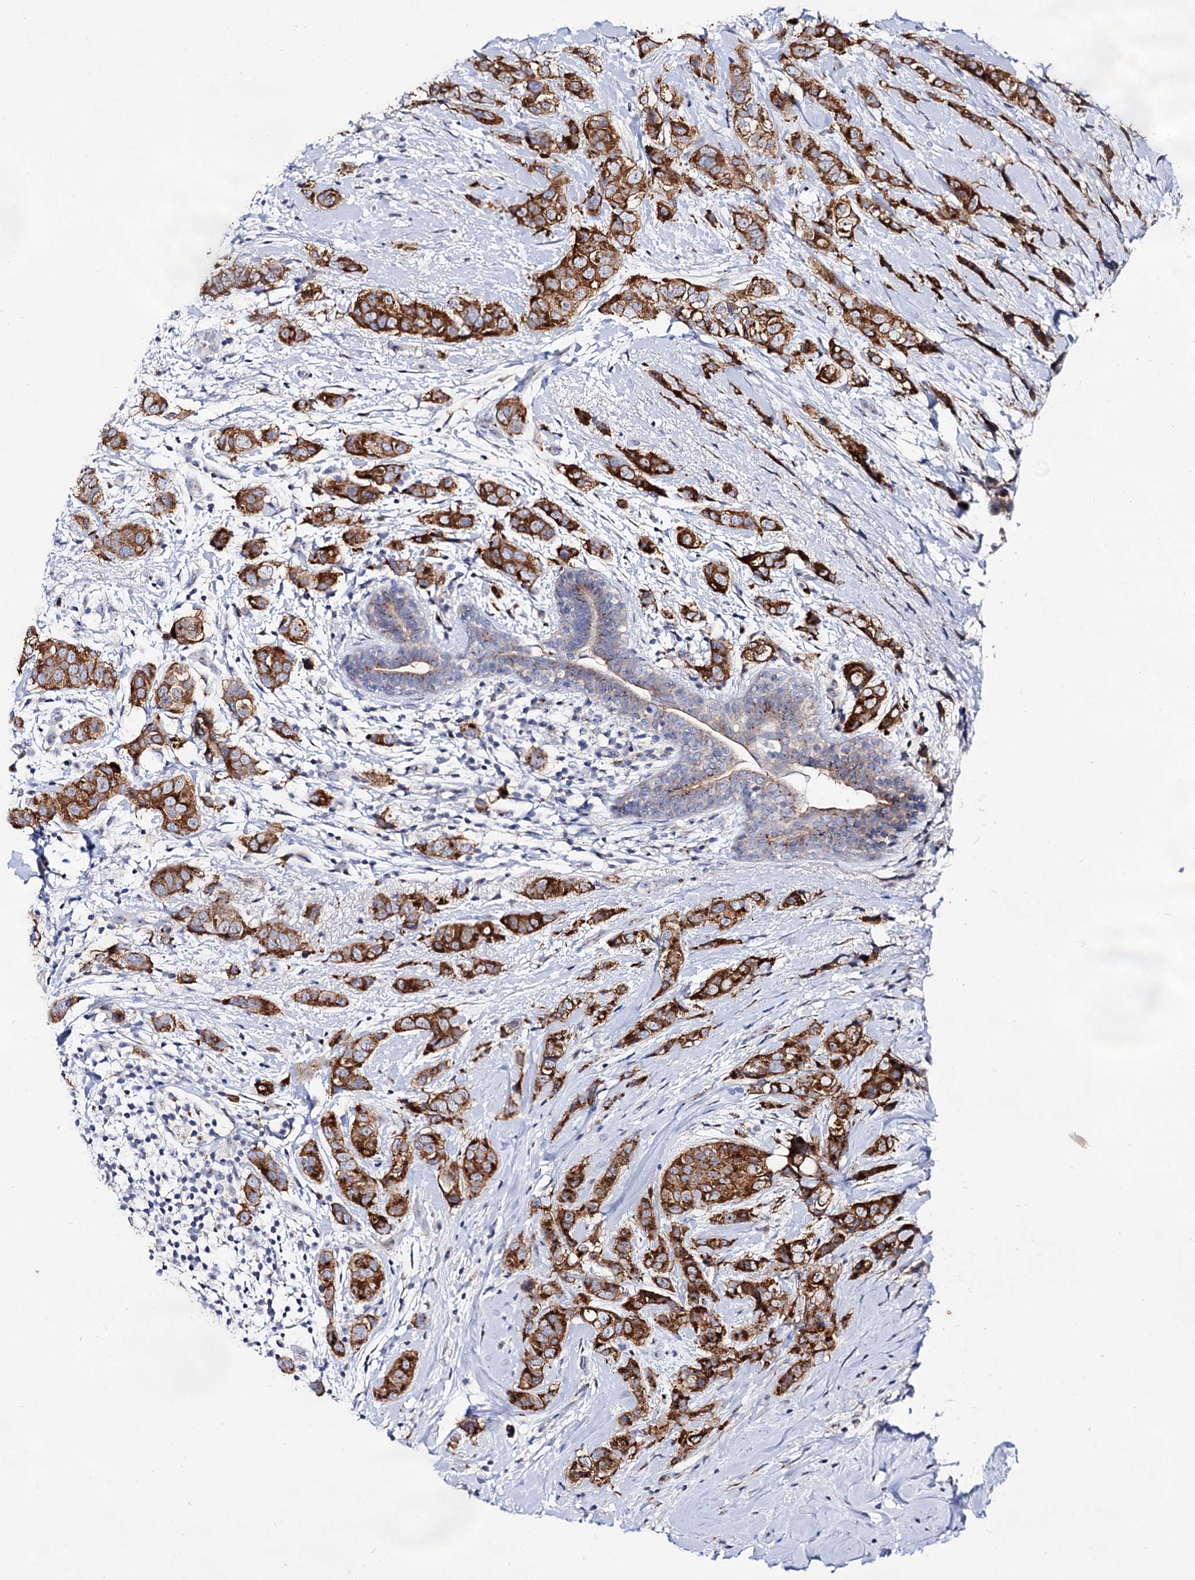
{"staining": {"intensity": "moderate", "quantity": ">75%", "location": "cytoplasmic/membranous"}, "tissue": "breast cancer", "cell_type": "Tumor cells", "image_type": "cancer", "snomed": [{"axis": "morphology", "description": "Lobular carcinoma"}, {"axis": "topography", "description": "Breast"}], "caption": "Protein expression analysis of breast lobular carcinoma reveals moderate cytoplasmic/membranous expression in about >75% of tumor cells. Immunohistochemistry stains the protein of interest in brown and the nuclei are stained blue.", "gene": "ARFIP2", "patient": {"sex": "female", "age": 51}}